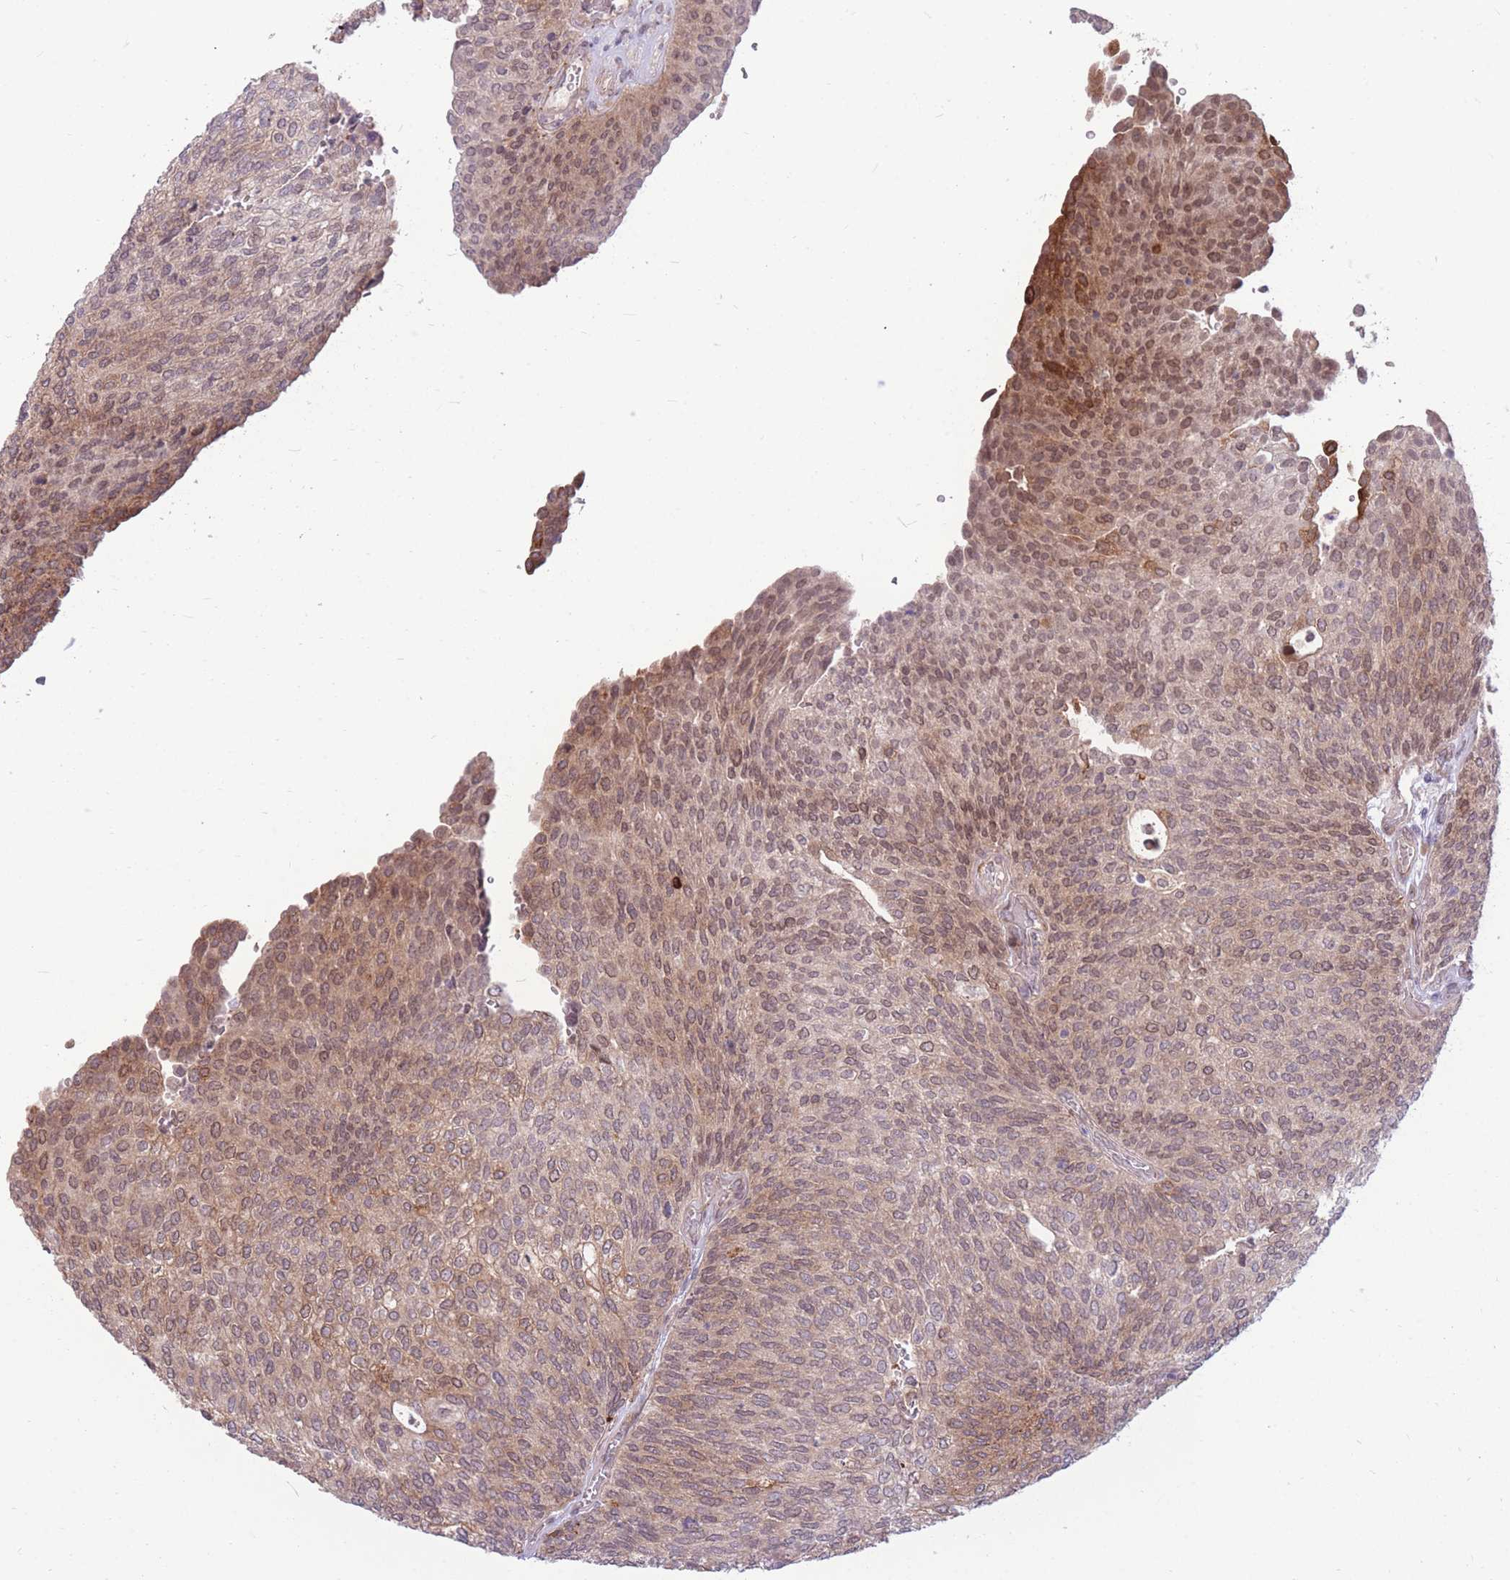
{"staining": {"intensity": "moderate", "quantity": ">75%", "location": "cytoplasmic/membranous,nuclear"}, "tissue": "urothelial cancer", "cell_type": "Tumor cells", "image_type": "cancer", "snomed": [{"axis": "morphology", "description": "Urothelial carcinoma, Low grade"}, {"axis": "topography", "description": "Urinary bladder"}], "caption": "Immunohistochemistry (IHC) photomicrograph of neoplastic tissue: low-grade urothelial carcinoma stained using immunohistochemistry exhibits medium levels of moderate protein expression localized specifically in the cytoplasmic/membranous and nuclear of tumor cells, appearing as a cytoplasmic/membranous and nuclear brown color.", "gene": "TCF20", "patient": {"sex": "female", "age": 79}}